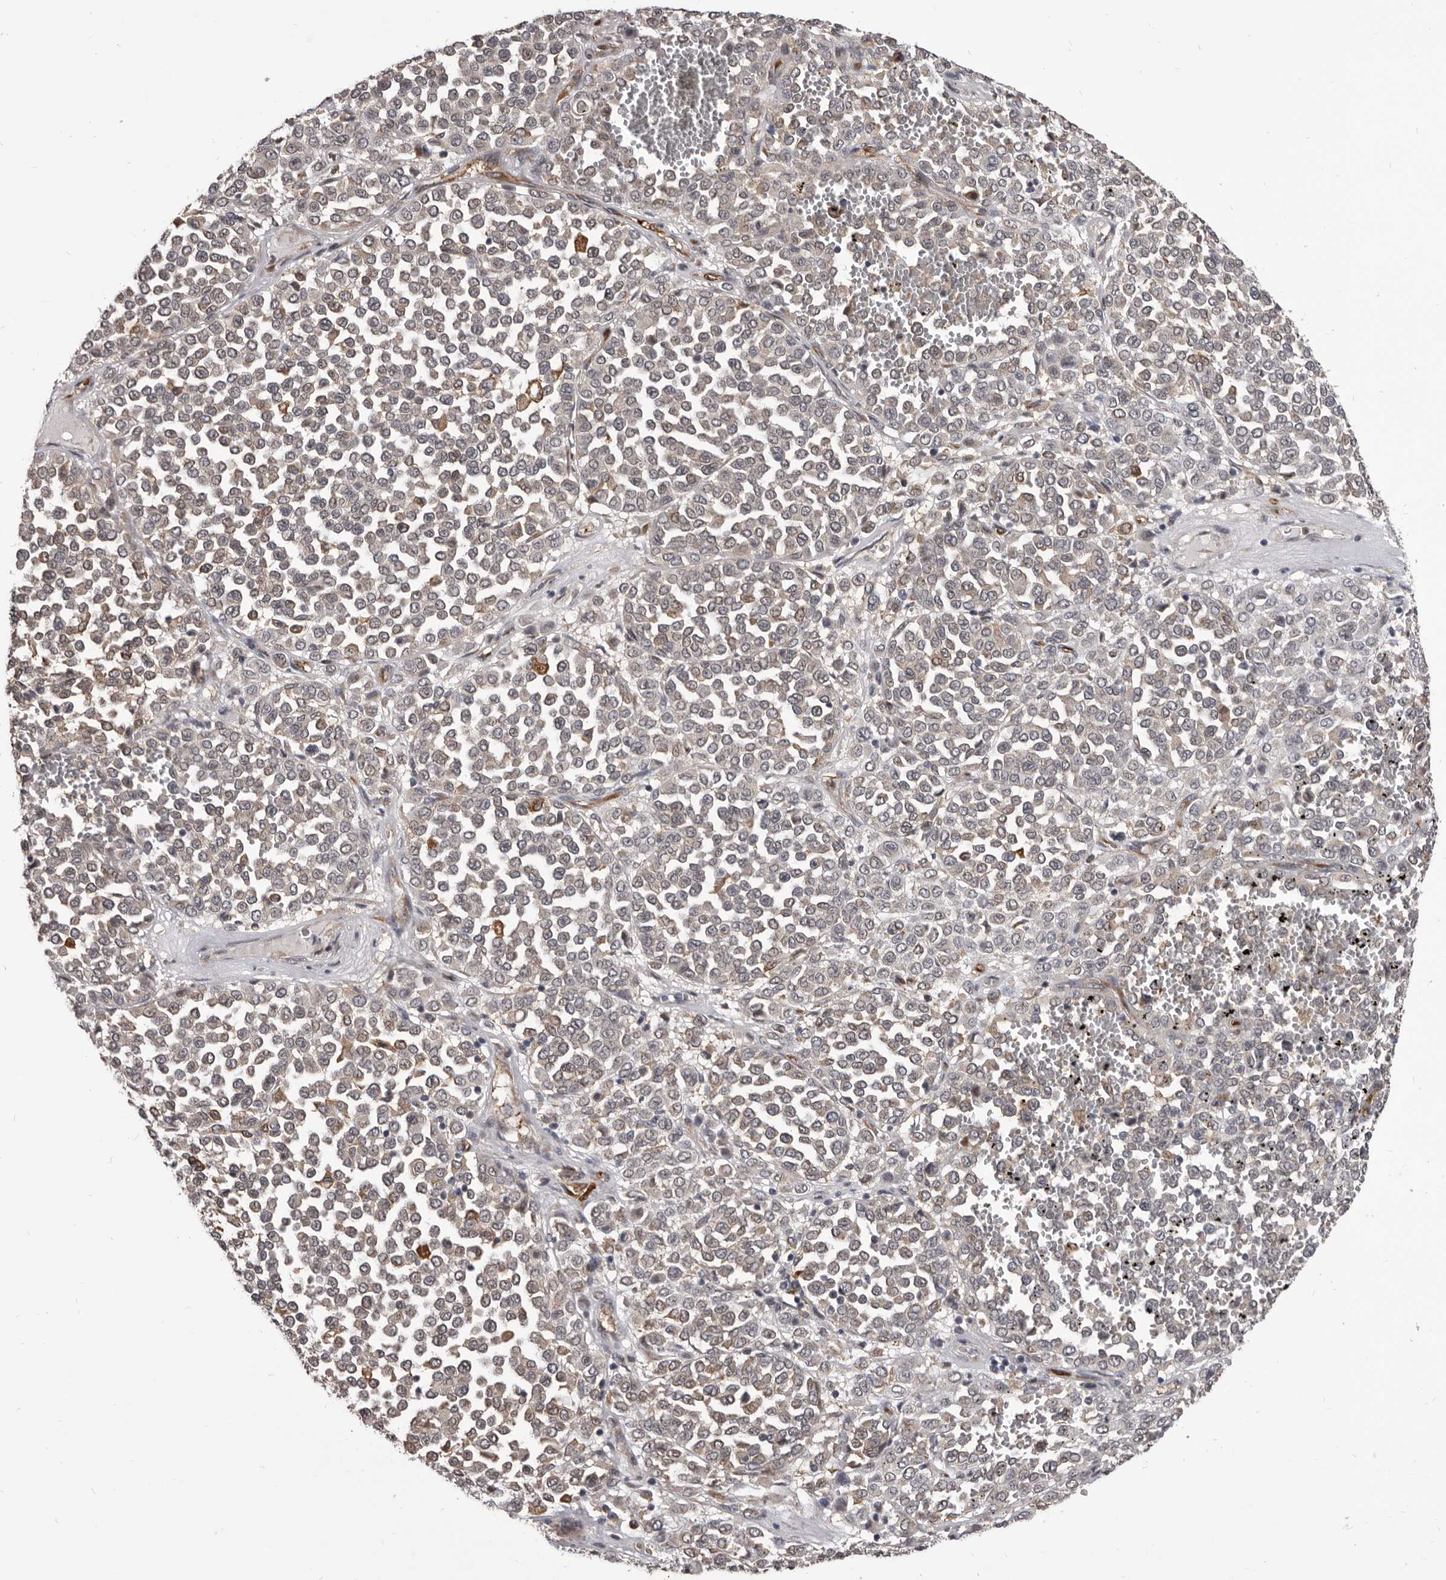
{"staining": {"intensity": "weak", "quantity": "<25%", "location": "cytoplasmic/membranous"}, "tissue": "melanoma", "cell_type": "Tumor cells", "image_type": "cancer", "snomed": [{"axis": "morphology", "description": "Malignant melanoma, Metastatic site"}, {"axis": "topography", "description": "Pancreas"}], "caption": "Immunohistochemistry (IHC) photomicrograph of neoplastic tissue: human melanoma stained with DAB exhibits no significant protein positivity in tumor cells.", "gene": "ADAMTS20", "patient": {"sex": "female", "age": 30}}